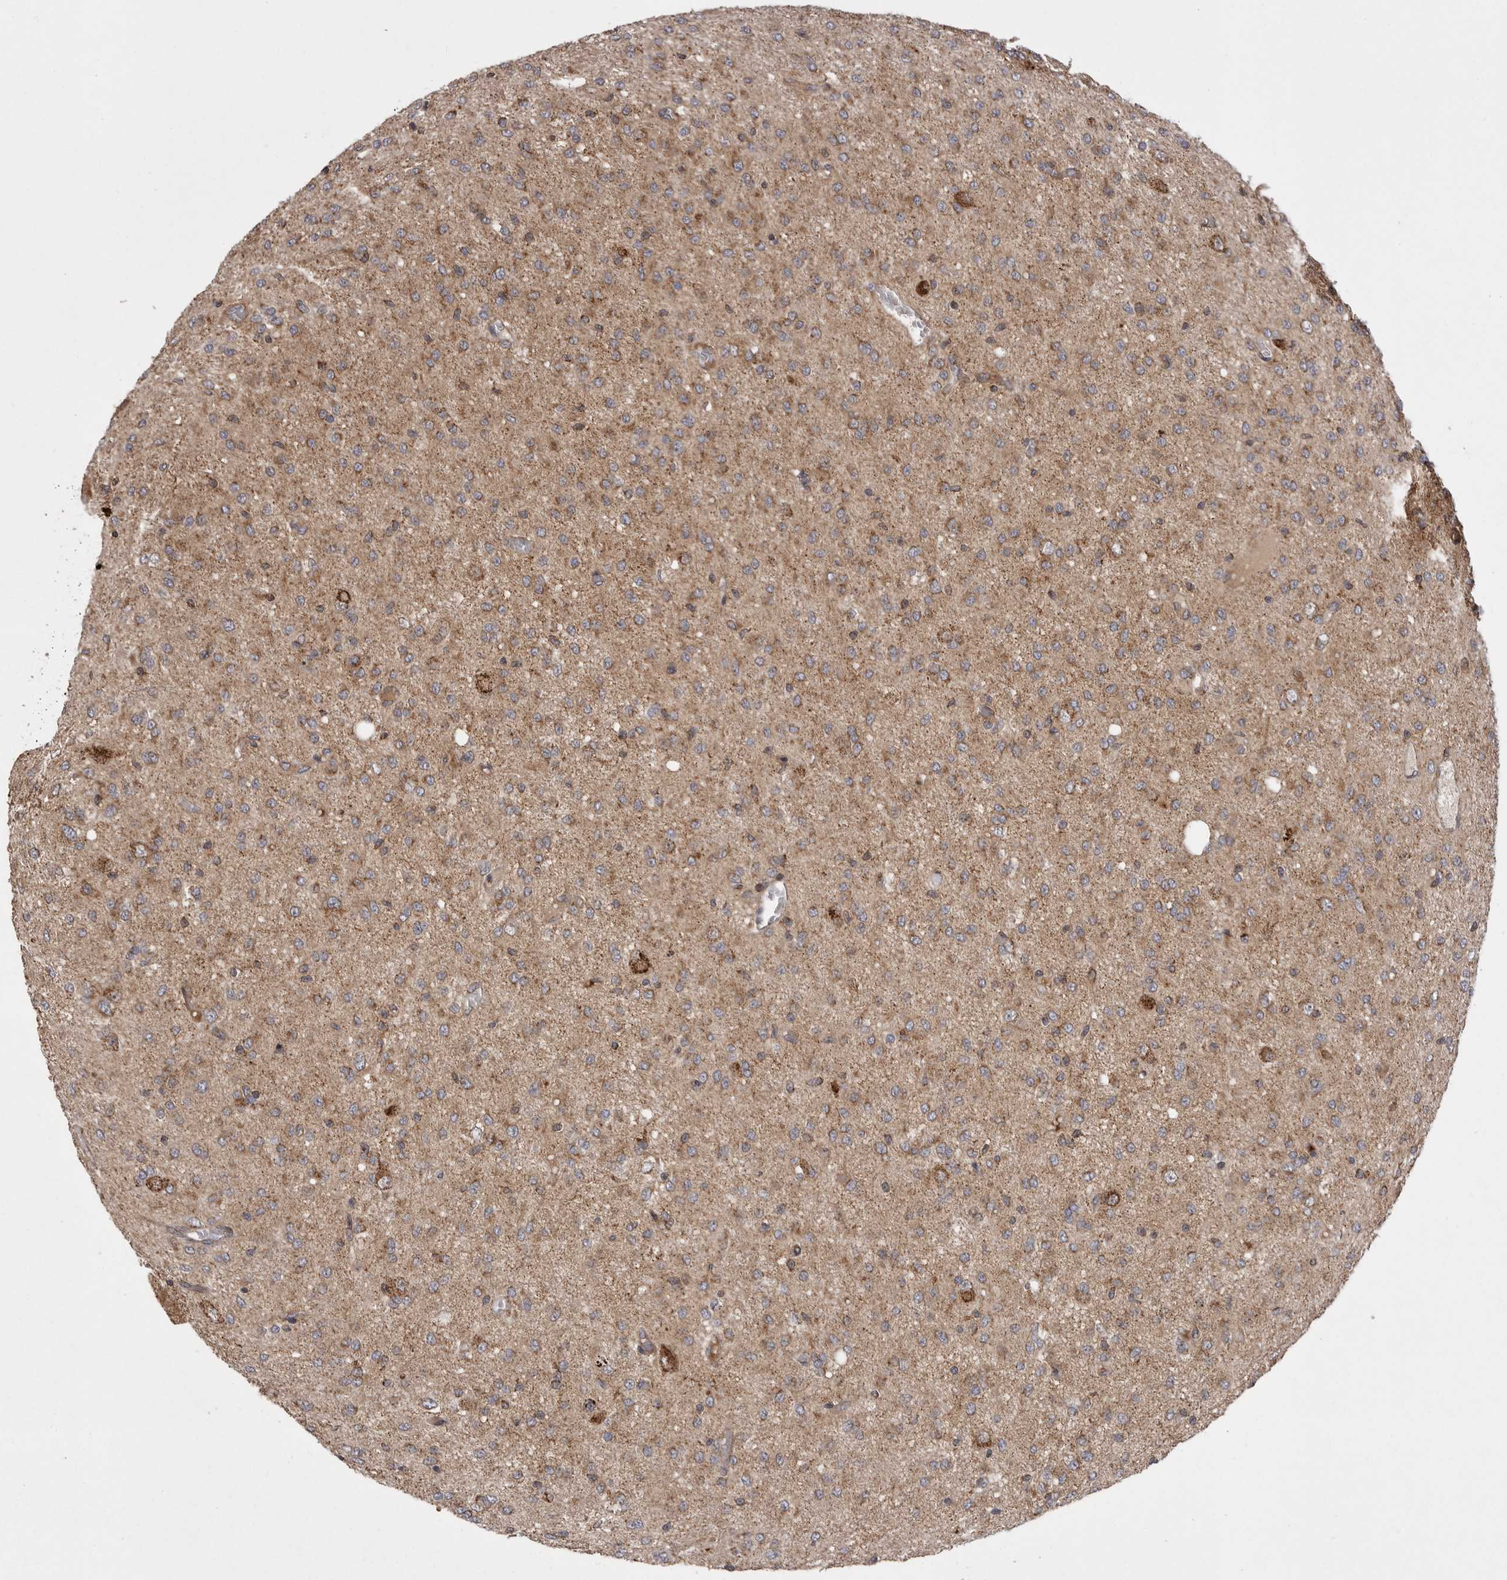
{"staining": {"intensity": "moderate", "quantity": ">75%", "location": "cytoplasmic/membranous"}, "tissue": "glioma", "cell_type": "Tumor cells", "image_type": "cancer", "snomed": [{"axis": "morphology", "description": "Glioma, malignant, High grade"}, {"axis": "topography", "description": "Brain"}], "caption": "IHC (DAB) staining of human malignant glioma (high-grade) displays moderate cytoplasmic/membranous protein staining in approximately >75% of tumor cells. The protein is stained brown, and the nuclei are stained in blue (DAB (3,3'-diaminobenzidine) IHC with brightfield microscopy, high magnification).", "gene": "KYAT3", "patient": {"sex": "female", "age": 59}}